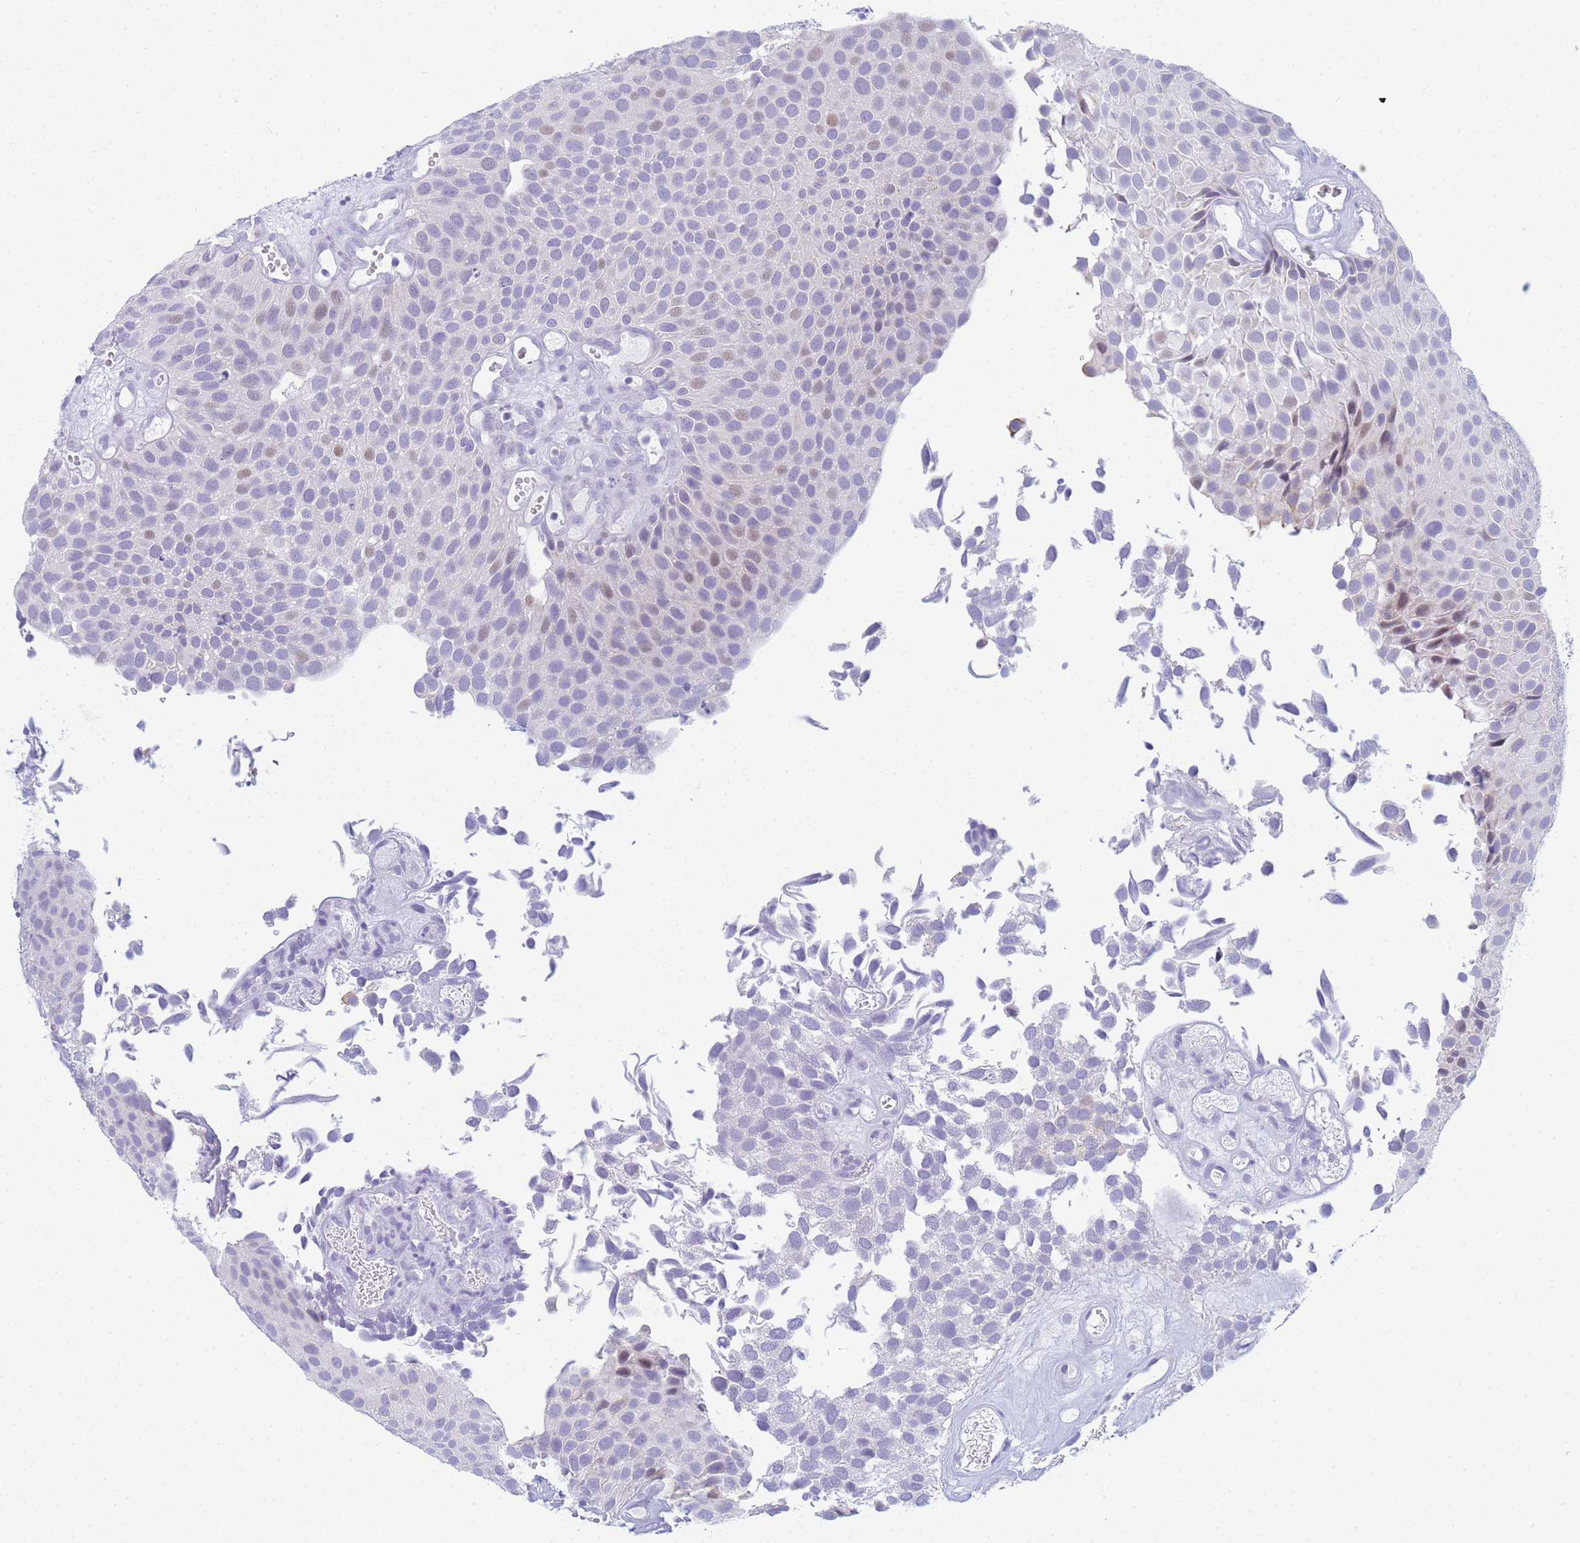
{"staining": {"intensity": "negative", "quantity": "none", "location": "none"}, "tissue": "urothelial cancer", "cell_type": "Tumor cells", "image_type": "cancer", "snomed": [{"axis": "morphology", "description": "Urothelial carcinoma, Low grade"}, {"axis": "topography", "description": "Urinary bladder"}], "caption": "A high-resolution micrograph shows IHC staining of urothelial carcinoma (low-grade), which demonstrates no significant staining in tumor cells.", "gene": "SNX20", "patient": {"sex": "male", "age": 89}}